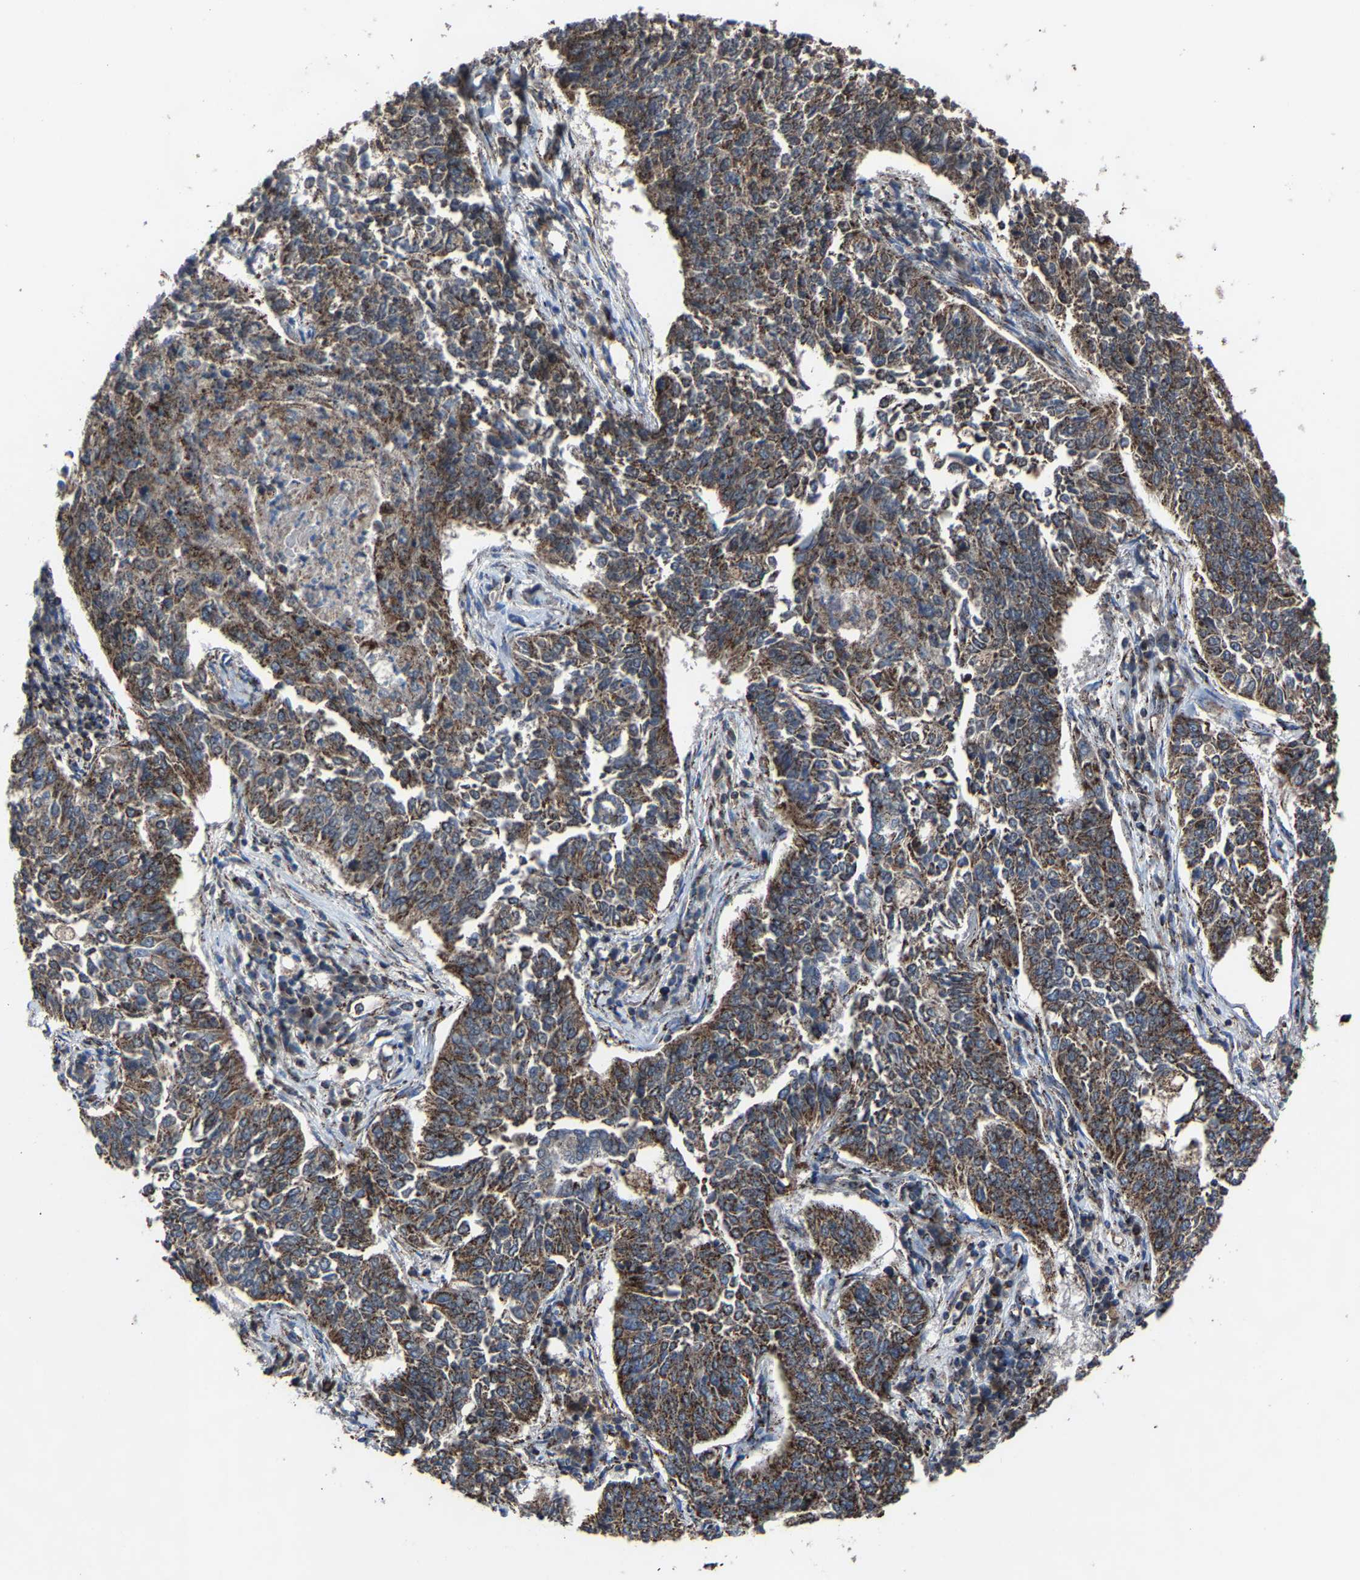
{"staining": {"intensity": "moderate", "quantity": ">75%", "location": "cytoplasmic/membranous"}, "tissue": "lung cancer", "cell_type": "Tumor cells", "image_type": "cancer", "snomed": [{"axis": "morphology", "description": "Normal tissue, NOS"}, {"axis": "morphology", "description": "Squamous cell carcinoma, NOS"}, {"axis": "topography", "description": "Cartilage tissue"}, {"axis": "topography", "description": "Bronchus"}, {"axis": "topography", "description": "Lung"}], "caption": "Immunohistochemical staining of human lung squamous cell carcinoma displays medium levels of moderate cytoplasmic/membranous protein staining in approximately >75% of tumor cells. (Stains: DAB (3,3'-diaminobenzidine) in brown, nuclei in blue, Microscopy: brightfield microscopy at high magnification).", "gene": "NDUFV3", "patient": {"sex": "female", "age": 49}}